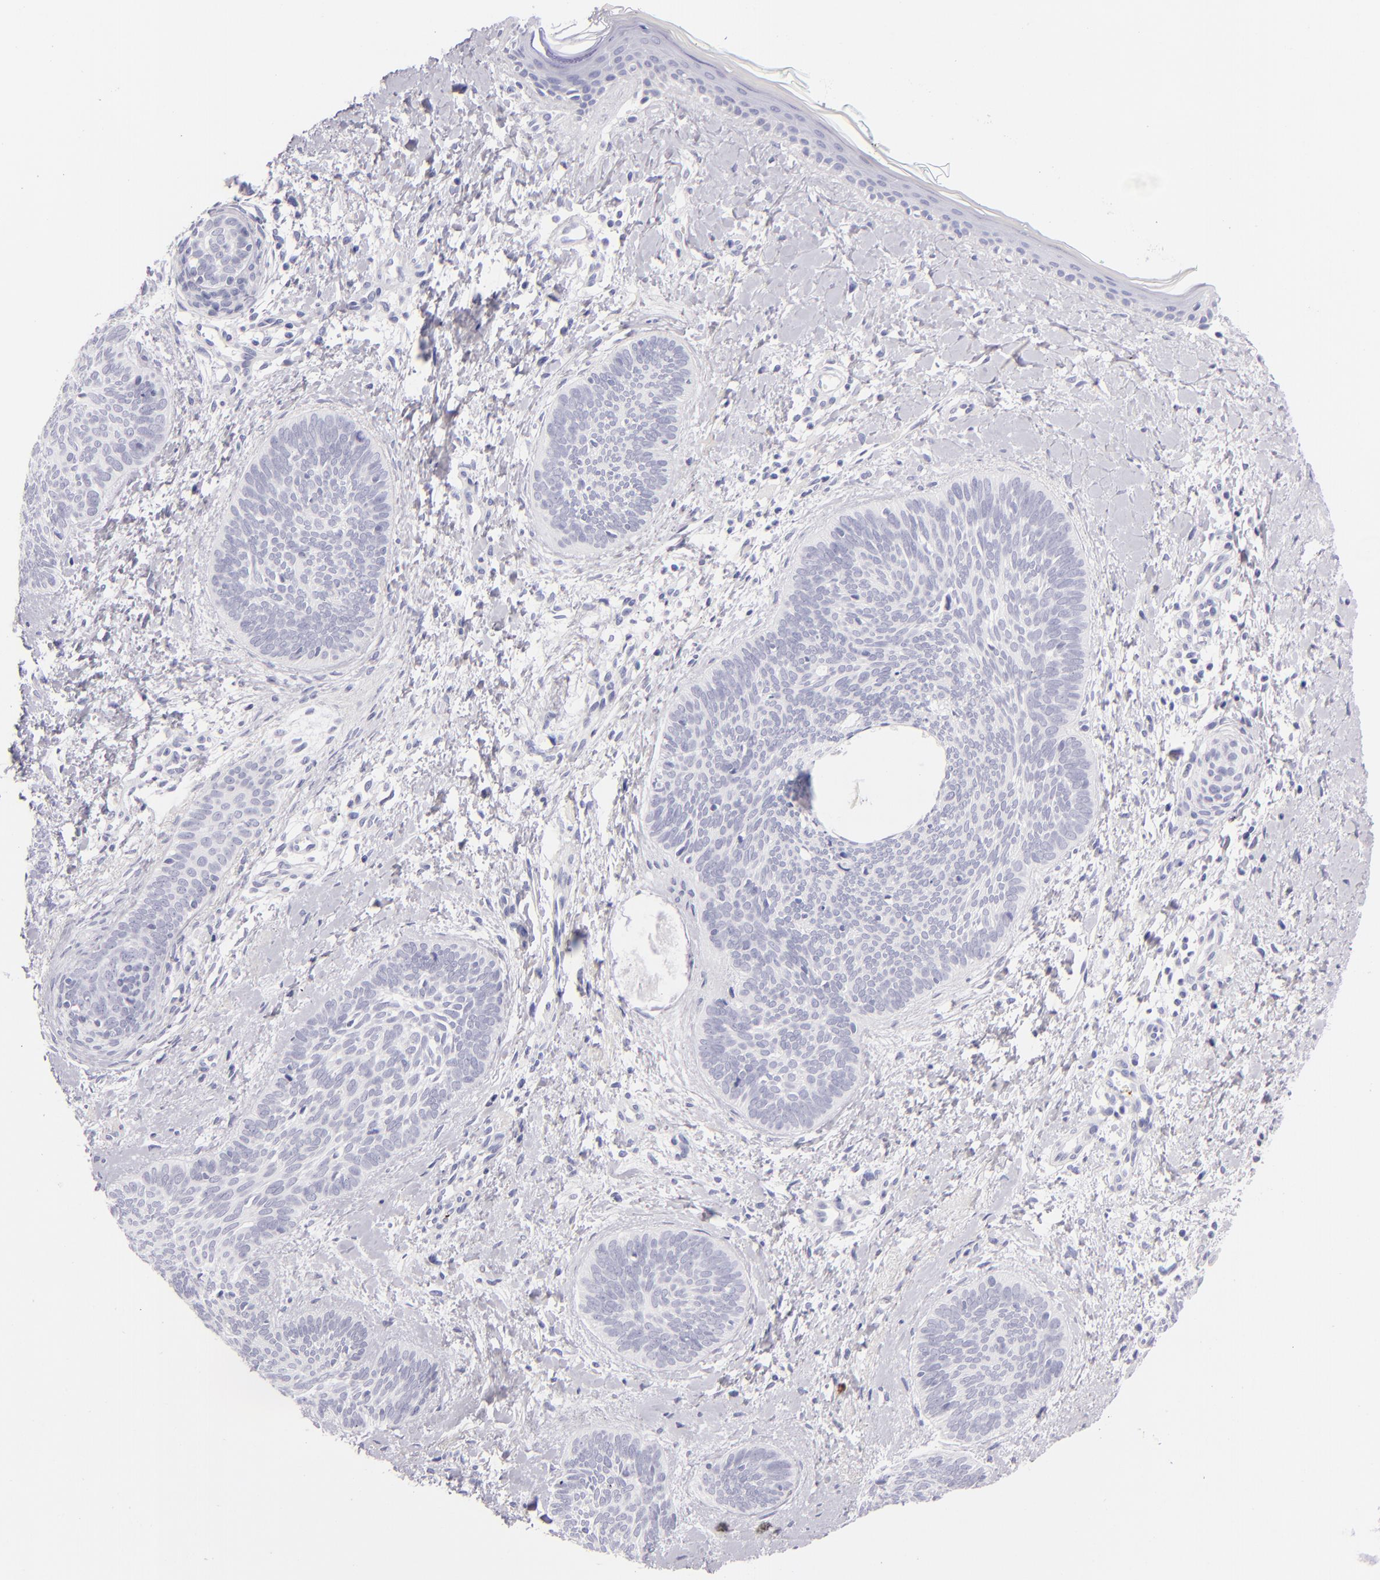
{"staining": {"intensity": "negative", "quantity": "none", "location": "none"}, "tissue": "skin cancer", "cell_type": "Tumor cells", "image_type": "cancer", "snomed": [{"axis": "morphology", "description": "Basal cell carcinoma"}, {"axis": "topography", "description": "Skin"}], "caption": "IHC of skin basal cell carcinoma shows no positivity in tumor cells.", "gene": "GP1BA", "patient": {"sex": "female", "age": 81}}